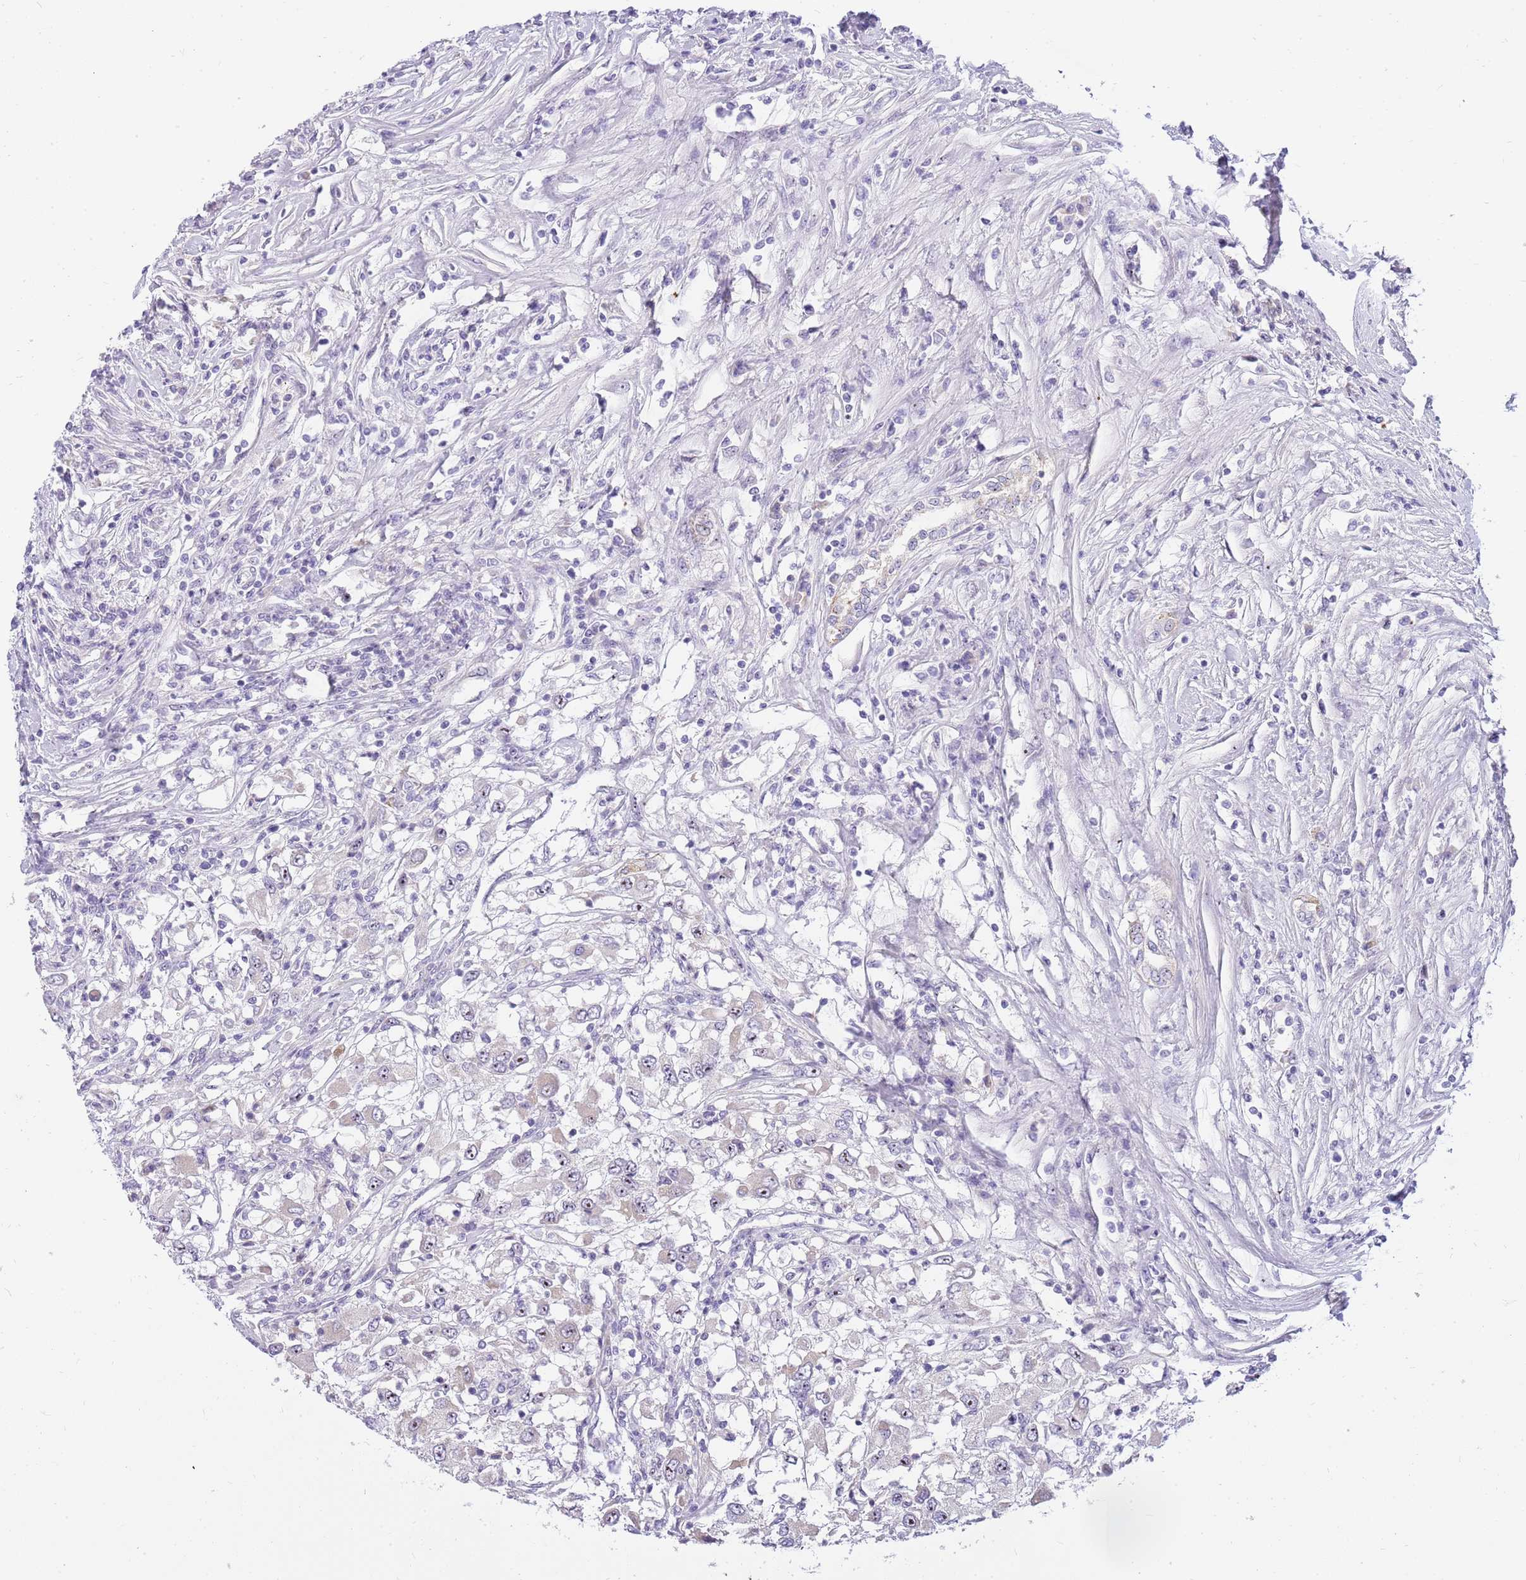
{"staining": {"intensity": "negative", "quantity": "none", "location": "none"}, "tissue": "renal cancer", "cell_type": "Tumor cells", "image_type": "cancer", "snomed": [{"axis": "morphology", "description": "Adenocarcinoma, NOS"}, {"axis": "topography", "description": "Kidney"}], "caption": "An image of renal cancer (adenocarcinoma) stained for a protein shows no brown staining in tumor cells. (IHC, brightfield microscopy, high magnification).", "gene": "DNAJA3", "patient": {"sex": "female", "age": 67}}